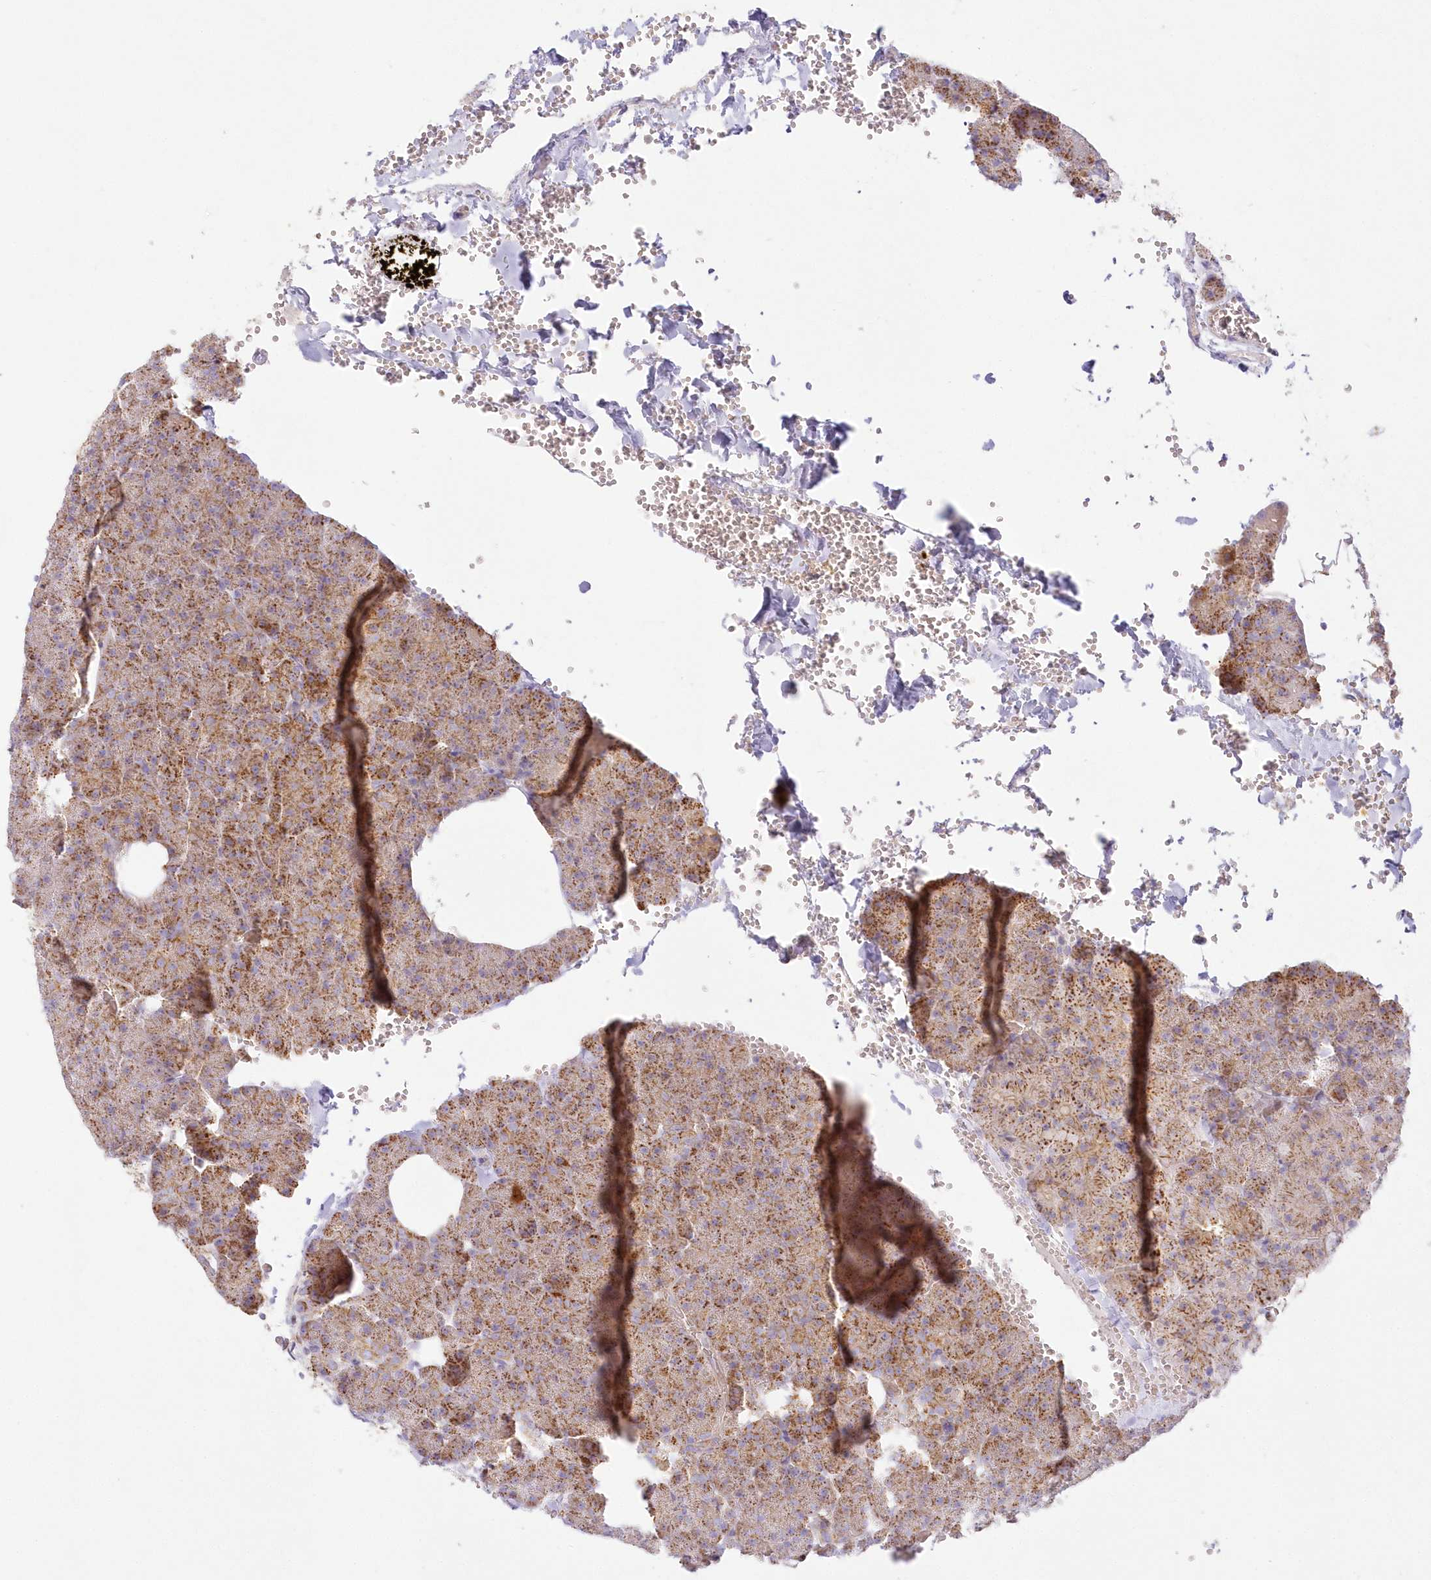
{"staining": {"intensity": "moderate", "quantity": ">75%", "location": "cytoplasmic/membranous"}, "tissue": "pancreas", "cell_type": "Exocrine glandular cells", "image_type": "normal", "snomed": [{"axis": "morphology", "description": "Normal tissue, NOS"}, {"axis": "morphology", "description": "Carcinoid, malignant, NOS"}, {"axis": "topography", "description": "Pancreas"}], "caption": "Immunohistochemical staining of benign human pancreas exhibits moderate cytoplasmic/membranous protein staining in about >75% of exocrine glandular cells. The staining is performed using DAB brown chromogen to label protein expression. The nuclei are counter-stained blue using hematoxylin.", "gene": "TBC1D14", "patient": {"sex": "female", "age": 35}}